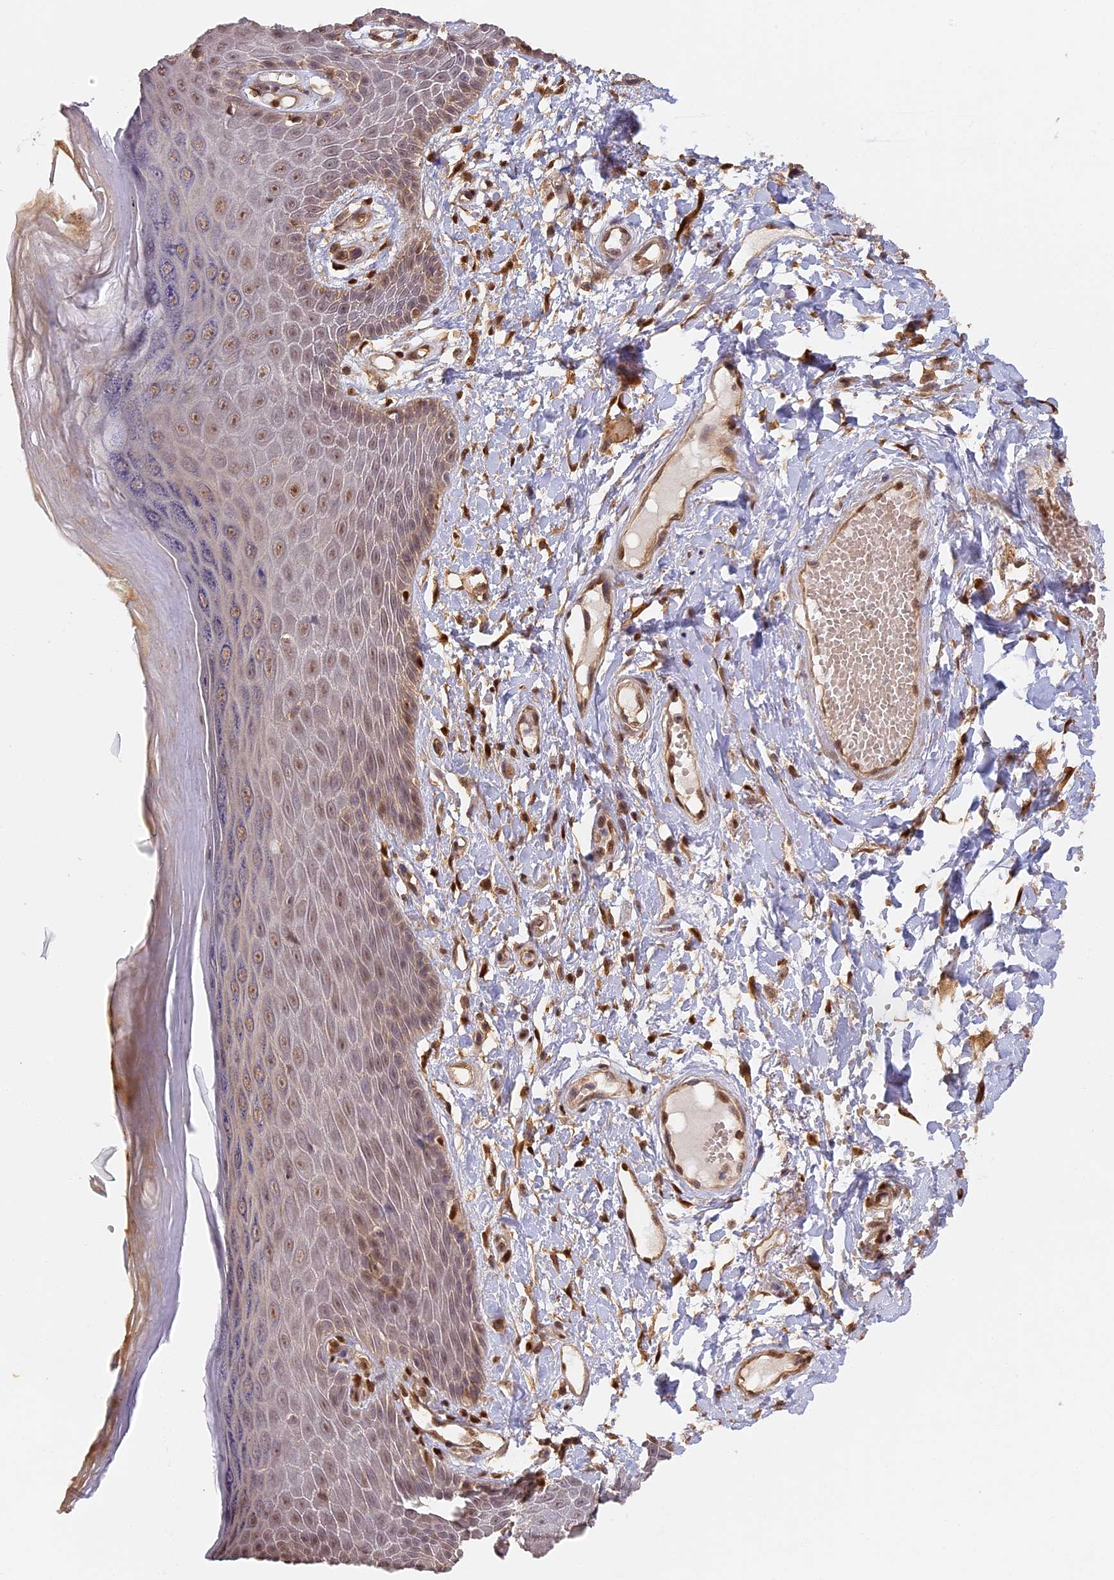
{"staining": {"intensity": "moderate", "quantity": "25%-75%", "location": "cytoplasmic/membranous,nuclear"}, "tissue": "skin", "cell_type": "Epidermal cells", "image_type": "normal", "snomed": [{"axis": "morphology", "description": "Normal tissue, NOS"}, {"axis": "topography", "description": "Anal"}], "caption": "There is medium levels of moderate cytoplasmic/membranous,nuclear expression in epidermal cells of unremarkable skin, as demonstrated by immunohistochemical staining (brown color).", "gene": "MYBL2", "patient": {"sex": "male", "age": 78}}